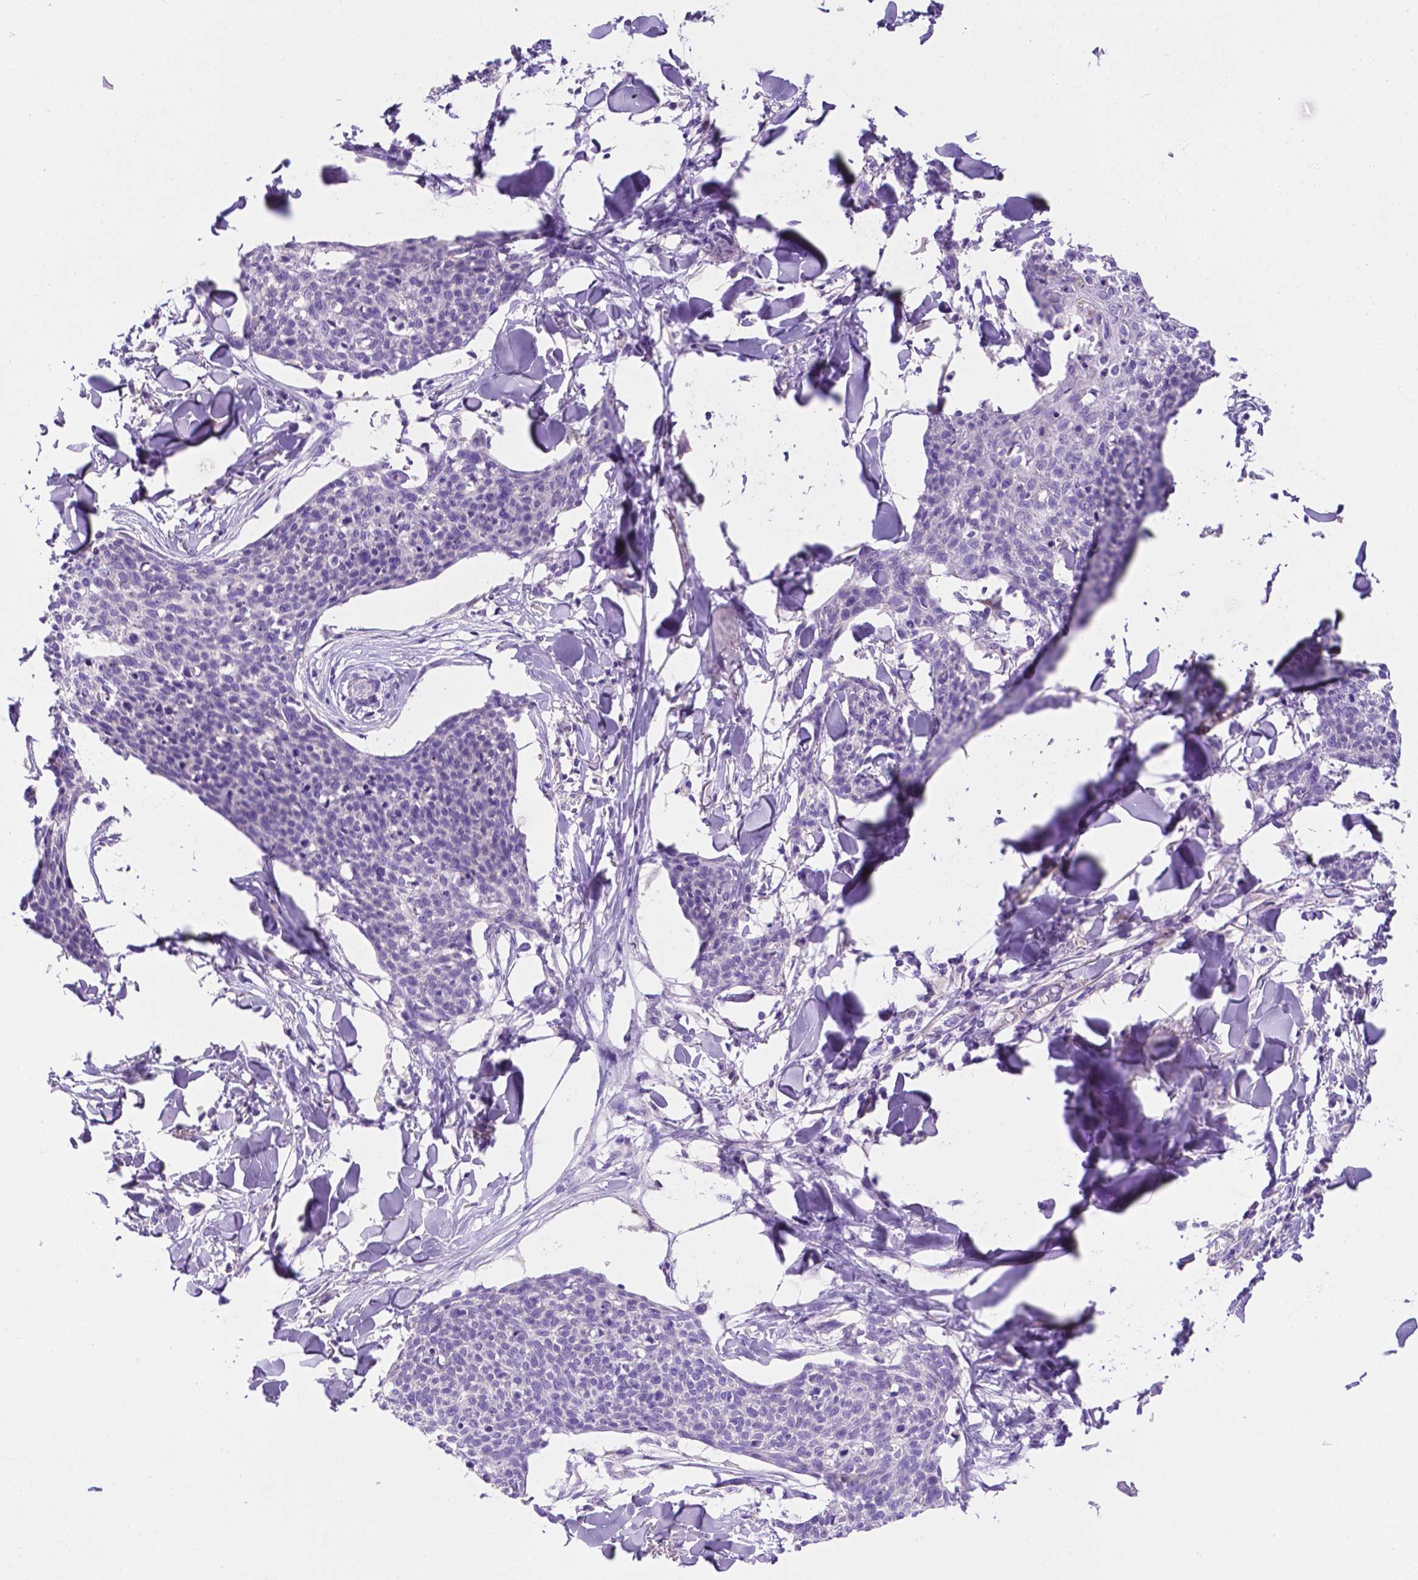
{"staining": {"intensity": "negative", "quantity": "none", "location": "none"}, "tissue": "skin cancer", "cell_type": "Tumor cells", "image_type": "cancer", "snomed": [{"axis": "morphology", "description": "Squamous cell carcinoma, NOS"}, {"axis": "topography", "description": "Skin"}, {"axis": "topography", "description": "Vulva"}], "caption": "DAB (3,3'-diaminobenzidine) immunohistochemical staining of squamous cell carcinoma (skin) displays no significant expression in tumor cells.", "gene": "CEACAM7", "patient": {"sex": "female", "age": 75}}